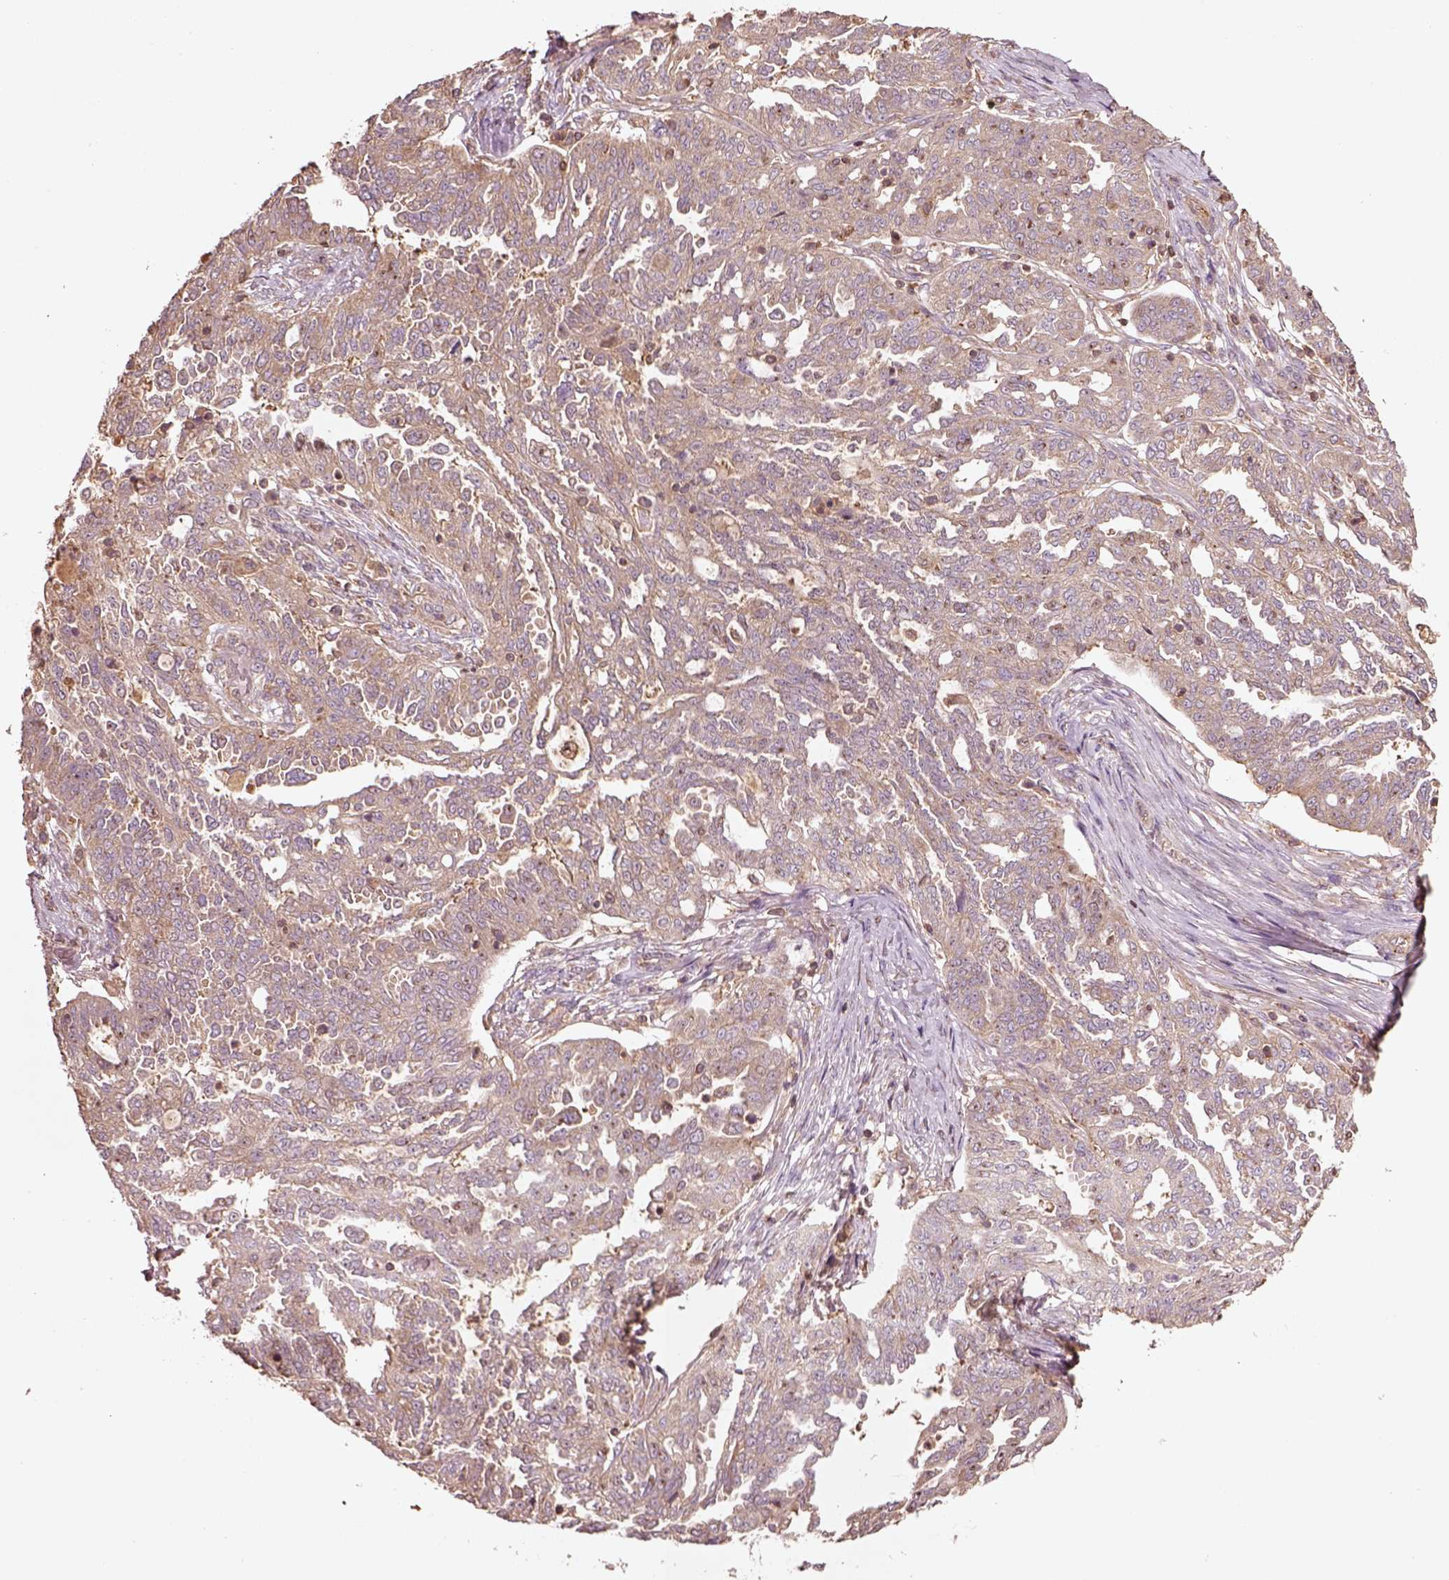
{"staining": {"intensity": "moderate", "quantity": "<25%", "location": "cytoplasmic/membranous"}, "tissue": "ovarian cancer", "cell_type": "Tumor cells", "image_type": "cancer", "snomed": [{"axis": "morphology", "description": "Cystadenocarcinoma, serous, NOS"}, {"axis": "topography", "description": "Ovary"}], "caption": "Immunohistochemistry (IHC) (DAB) staining of human ovarian serous cystadenocarcinoma demonstrates moderate cytoplasmic/membranous protein staining in about <25% of tumor cells. The staining was performed using DAB to visualize the protein expression in brown, while the nuclei were stained in blue with hematoxylin (Magnification: 20x).", "gene": "TRADD", "patient": {"sex": "female", "age": 67}}